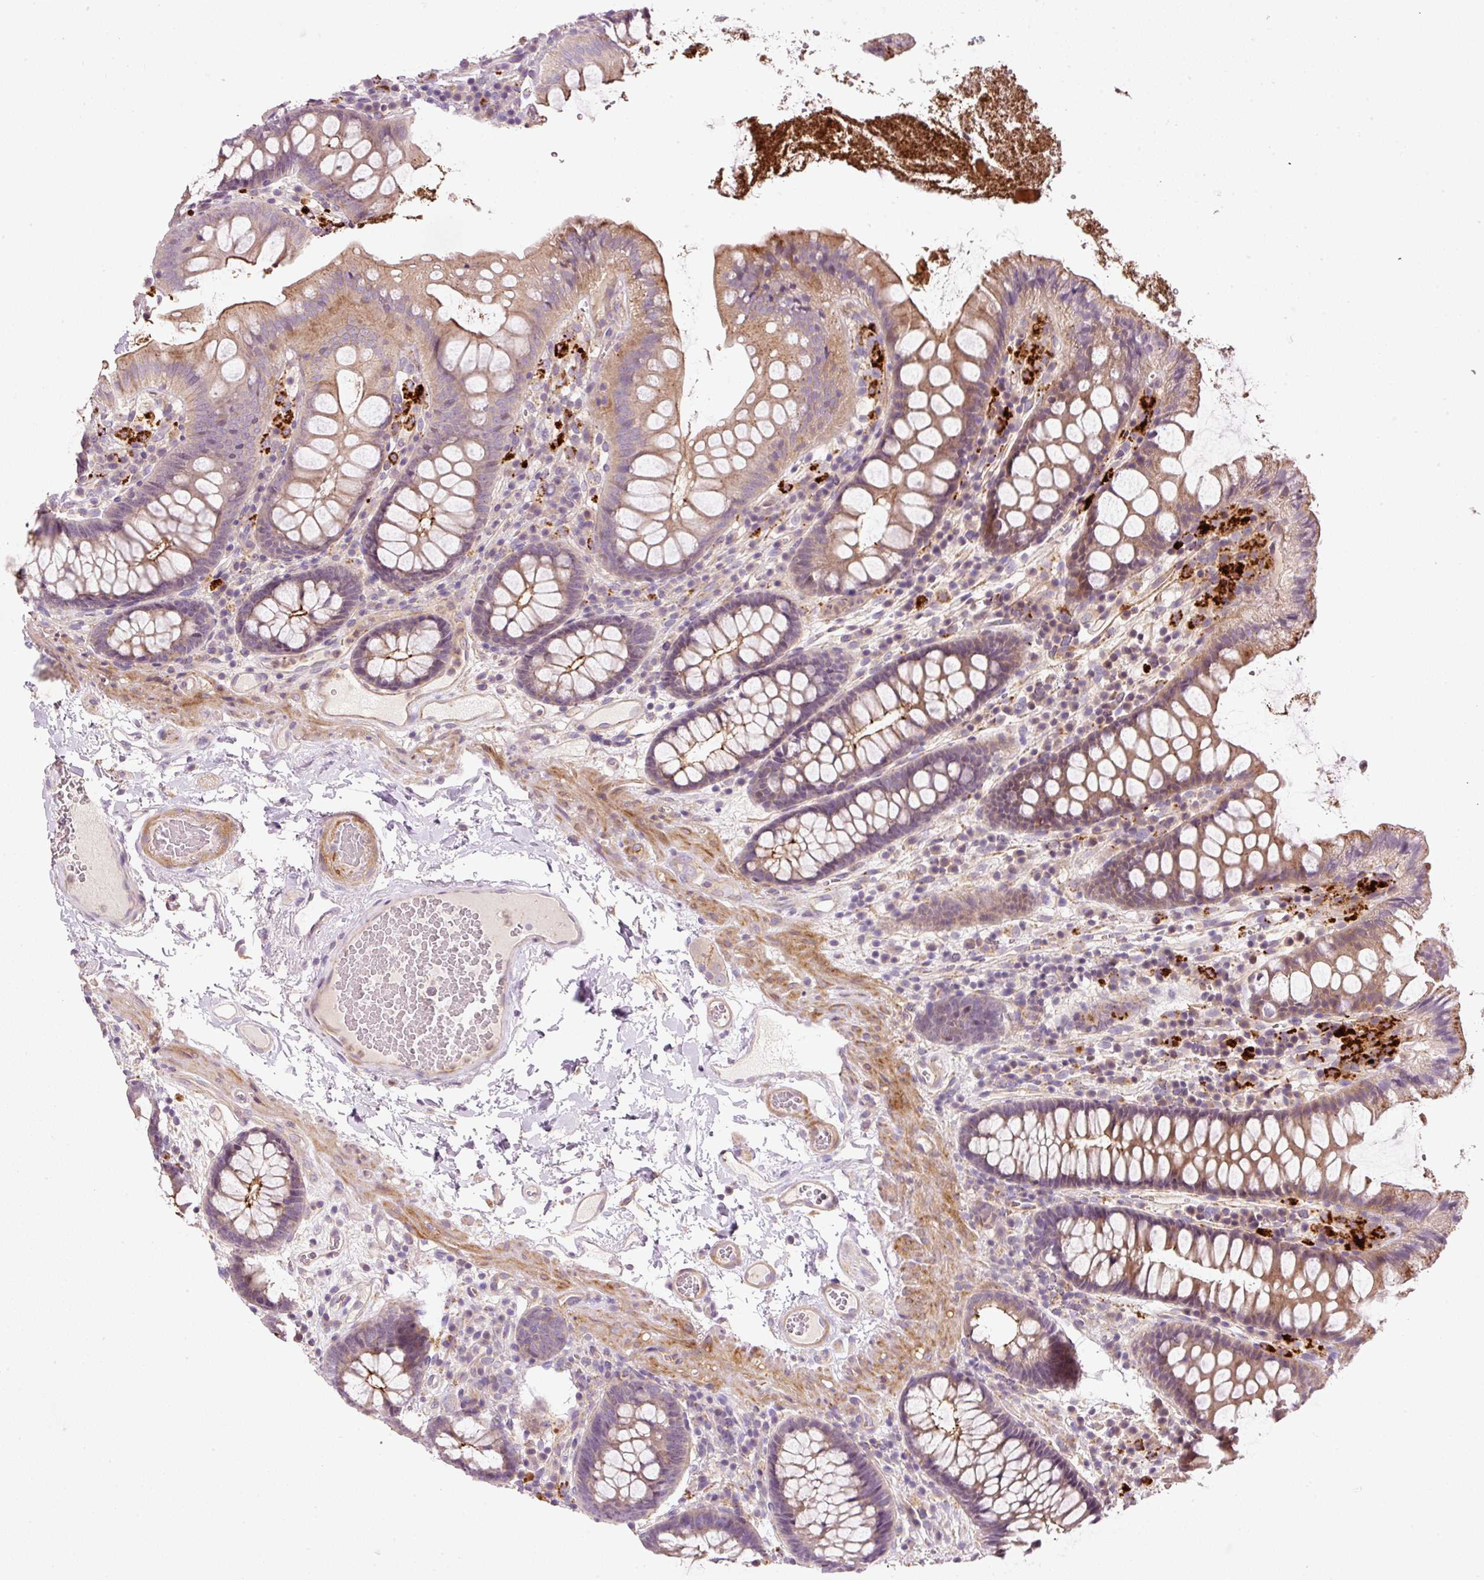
{"staining": {"intensity": "moderate", "quantity": ">75%", "location": "cytoplasmic/membranous"}, "tissue": "colon", "cell_type": "Endothelial cells", "image_type": "normal", "snomed": [{"axis": "morphology", "description": "Normal tissue, NOS"}, {"axis": "topography", "description": "Colon"}], "caption": "Immunohistochemistry (IHC) of unremarkable colon displays medium levels of moderate cytoplasmic/membranous positivity in approximately >75% of endothelial cells. (Stains: DAB in brown, nuclei in blue, Microscopy: brightfield microscopy at high magnification).", "gene": "TIRAP", "patient": {"sex": "male", "age": 84}}